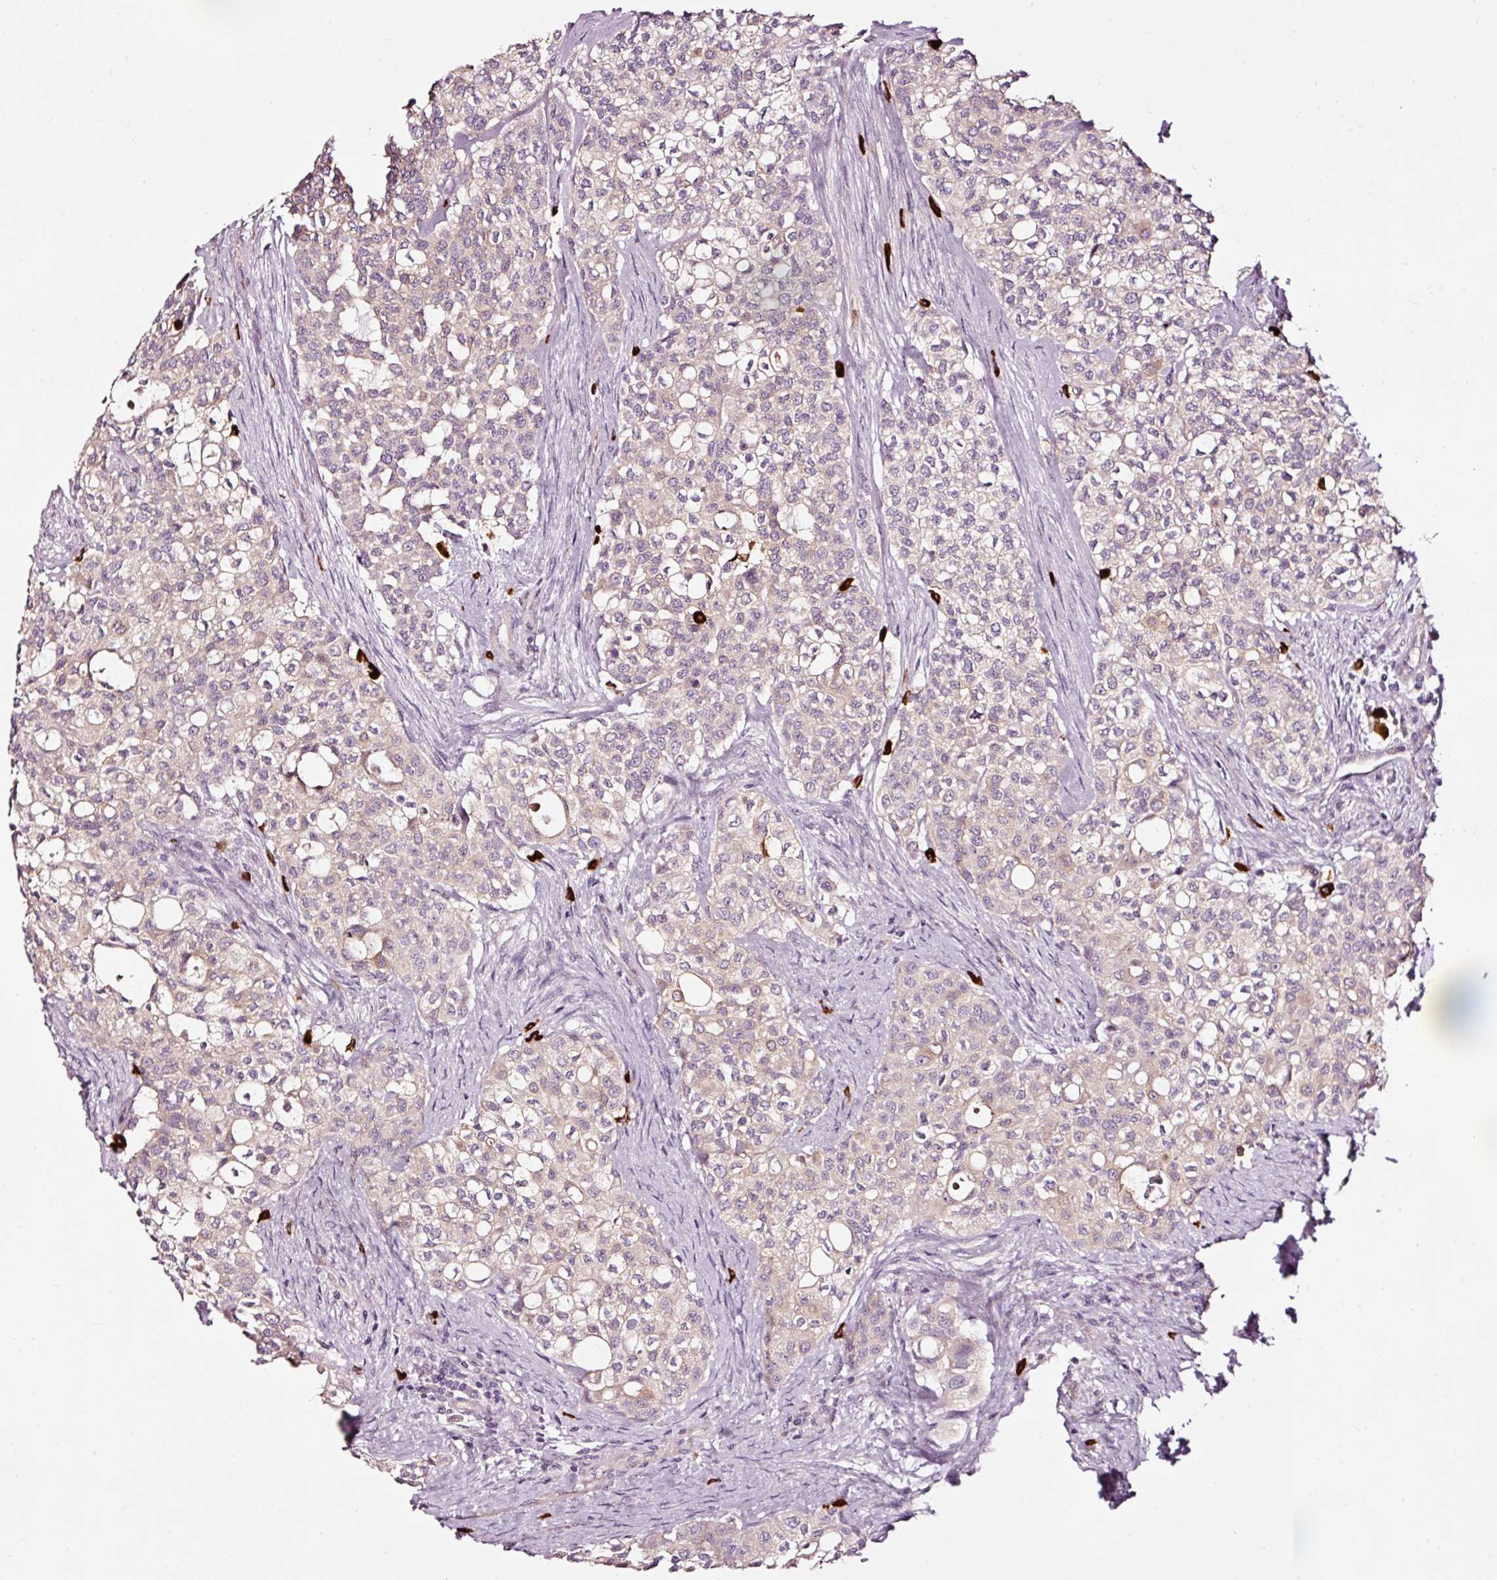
{"staining": {"intensity": "weak", "quantity": "25%-75%", "location": "cytoplasmic/membranous"}, "tissue": "head and neck cancer", "cell_type": "Tumor cells", "image_type": "cancer", "snomed": [{"axis": "morphology", "description": "Adenocarcinoma, NOS"}, {"axis": "topography", "description": "Head-Neck"}], "caption": "Protein staining shows weak cytoplasmic/membranous expression in about 25%-75% of tumor cells in head and neck cancer (adenocarcinoma). (Brightfield microscopy of DAB IHC at high magnification).", "gene": "UTP14A", "patient": {"sex": "male", "age": 81}}